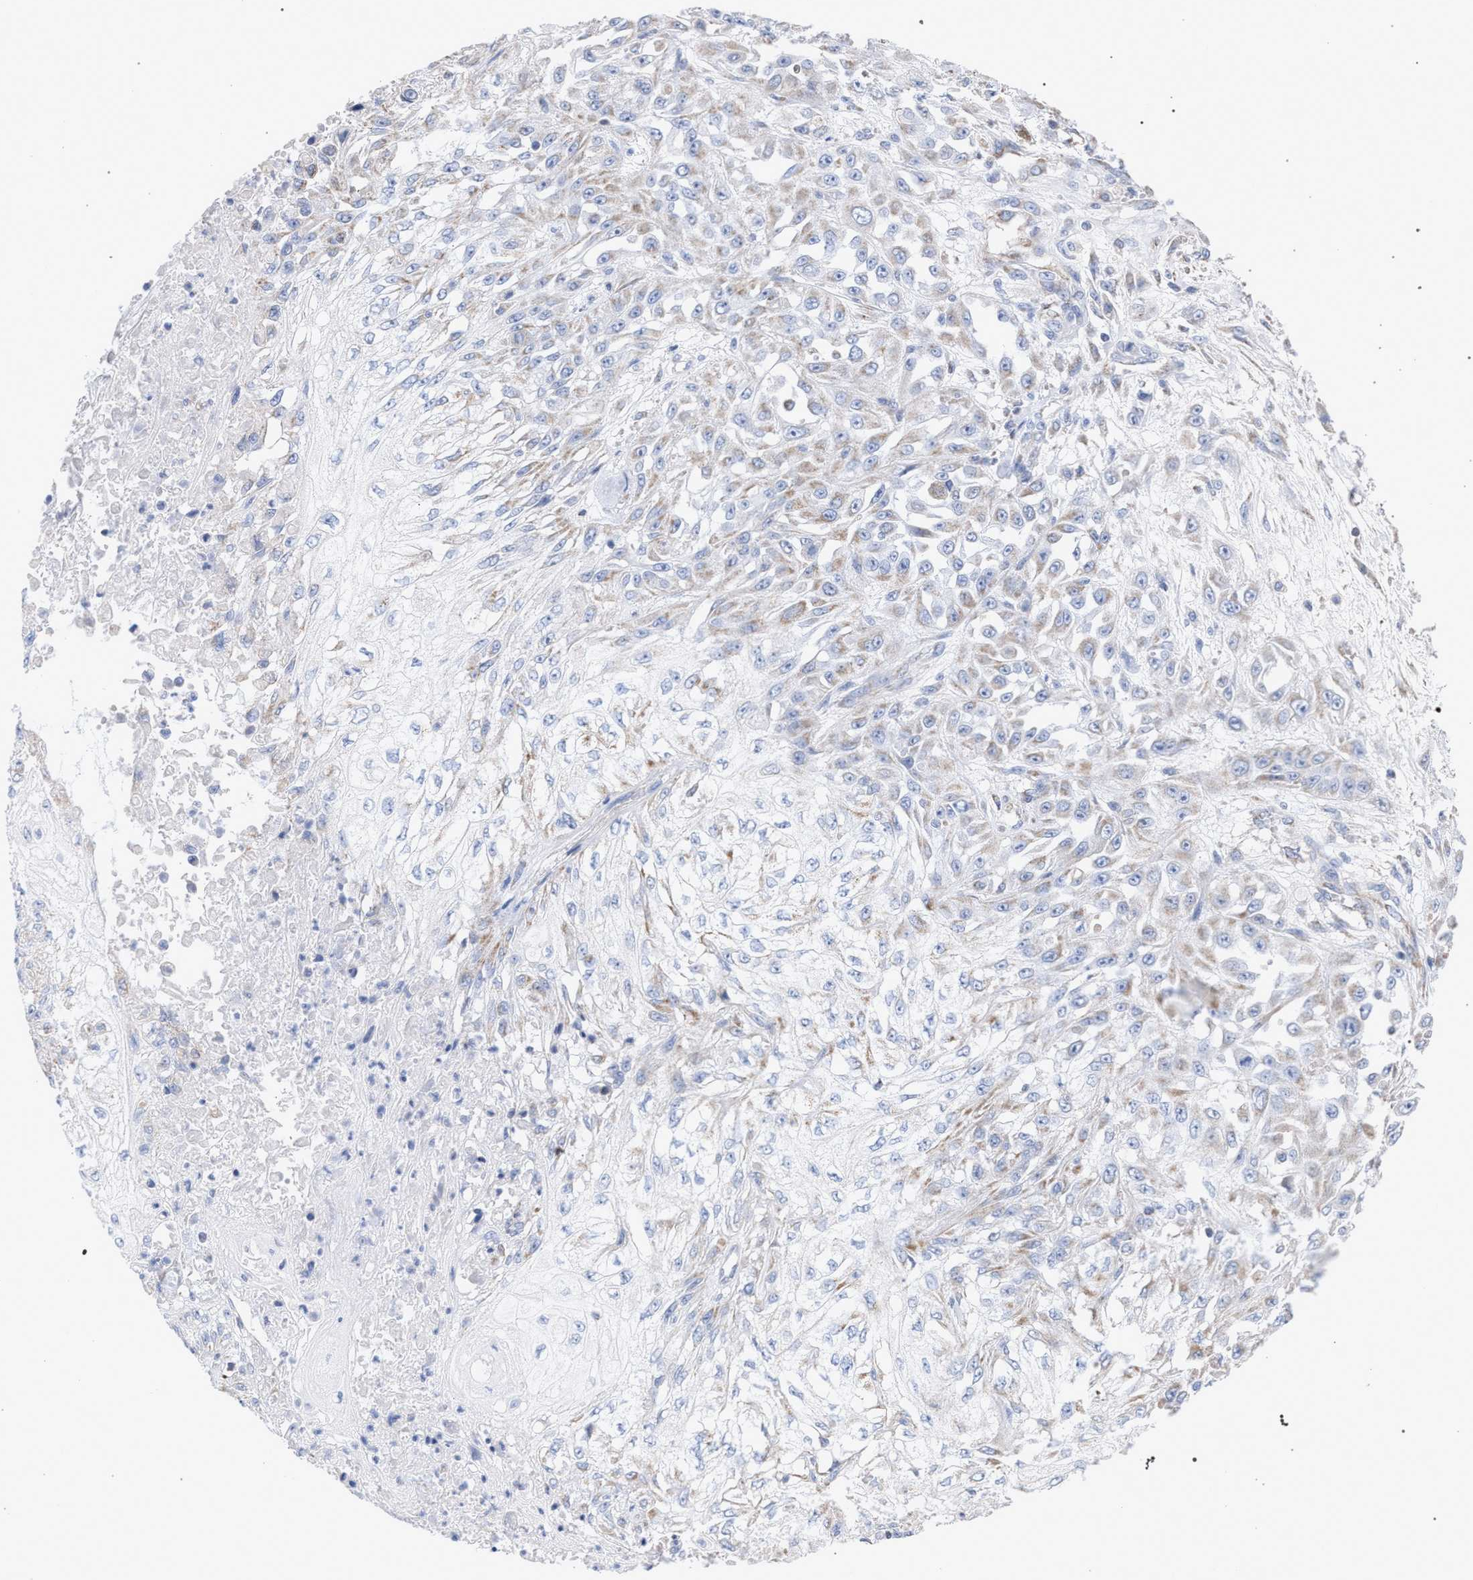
{"staining": {"intensity": "weak", "quantity": "<25%", "location": "cytoplasmic/membranous"}, "tissue": "skin cancer", "cell_type": "Tumor cells", "image_type": "cancer", "snomed": [{"axis": "morphology", "description": "Squamous cell carcinoma, NOS"}, {"axis": "morphology", "description": "Squamous cell carcinoma, metastatic, NOS"}, {"axis": "topography", "description": "Skin"}, {"axis": "topography", "description": "Lymph node"}], "caption": "Immunohistochemistry (IHC) image of skin cancer stained for a protein (brown), which reveals no positivity in tumor cells.", "gene": "ECI2", "patient": {"sex": "male", "age": 75}}